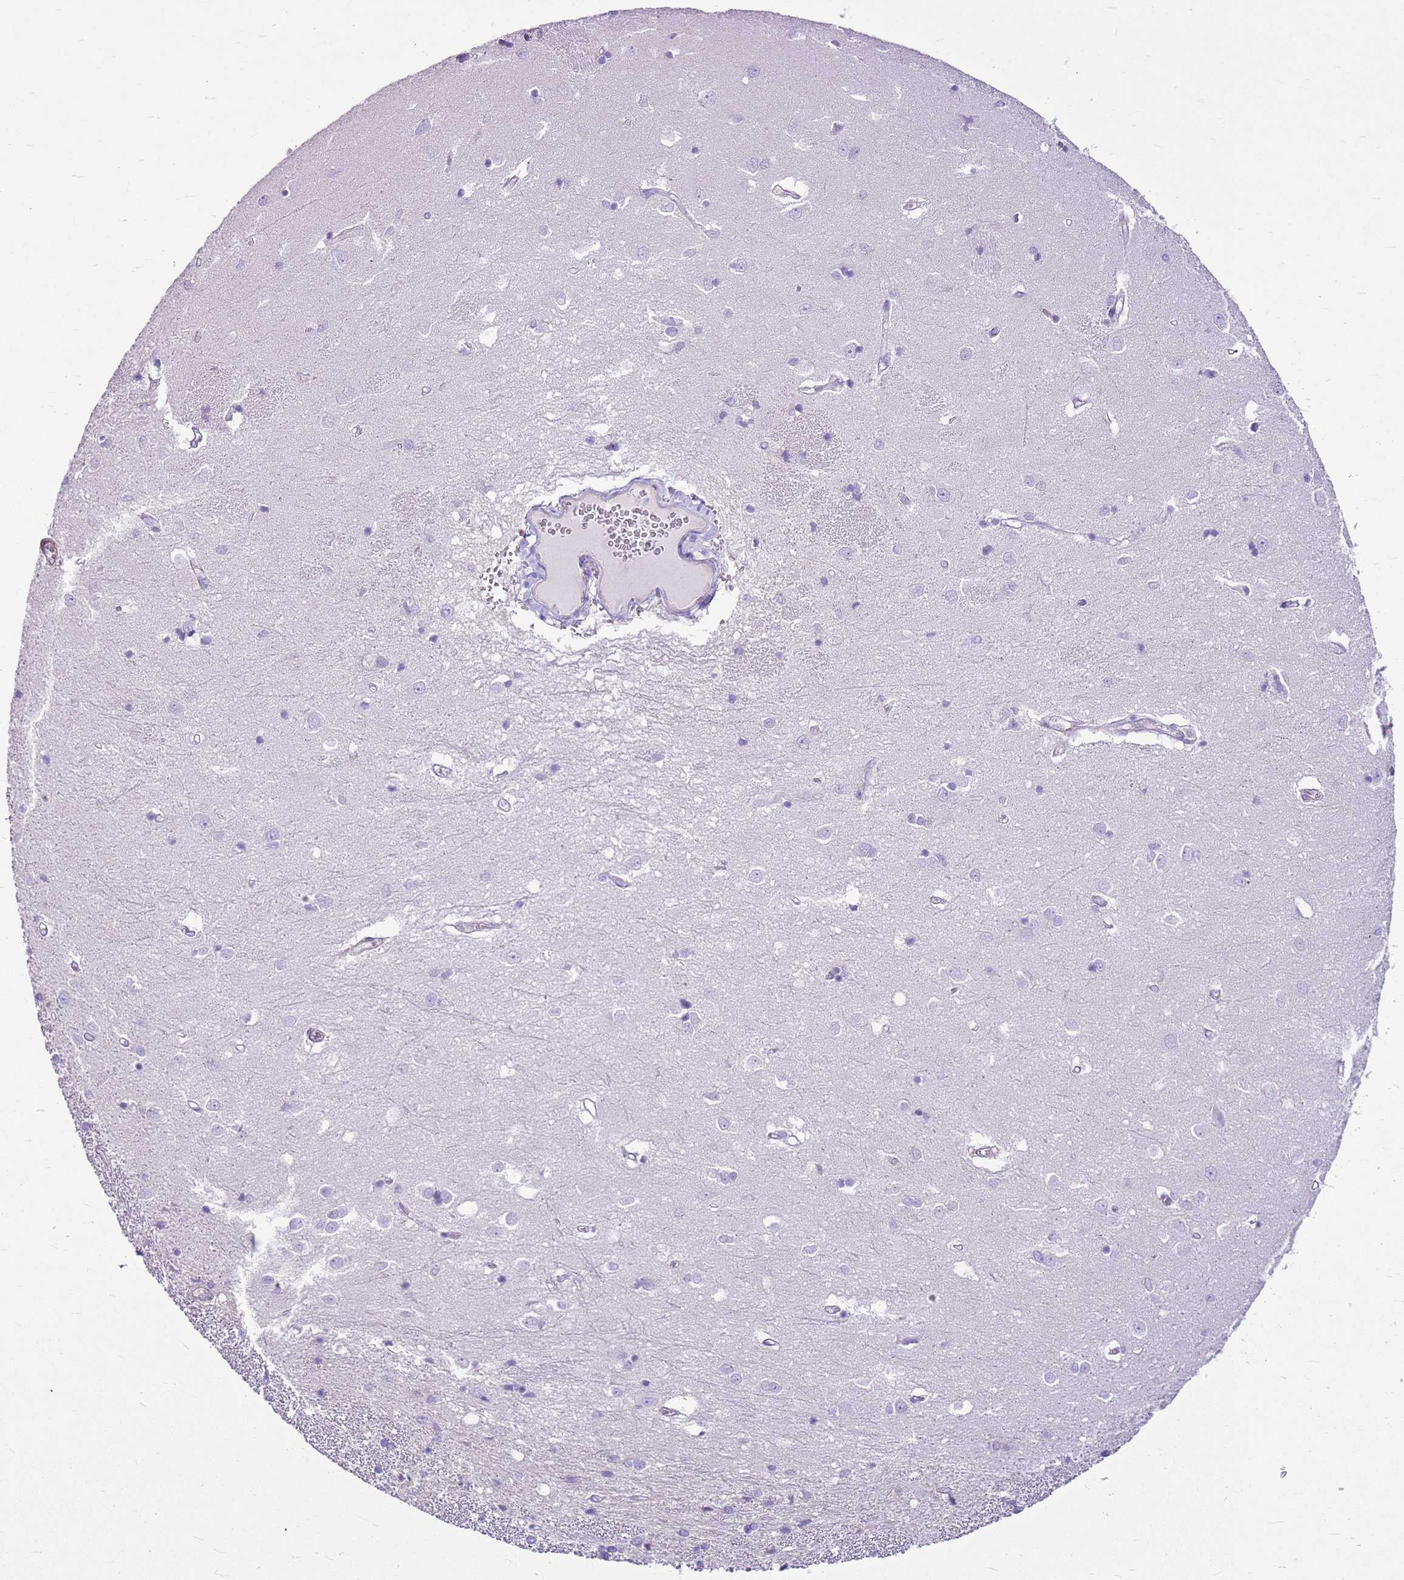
{"staining": {"intensity": "negative", "quantity": "none", "location": "none"}, "tissue": "caudate", "cell_type": "Glial cells", "image_type": "normal", "snomed": [{"axis": "morphology", "description": "Normal tissue, NOS"}, {"axis": "topography", "description": "Lateral ventricle wall"}], "caption": "High magnification brightfield microscopy of normal caudate stained with DAB (3,3'-diaminobenzidine) (brown) and counterstained with hematoxylin (blue): glial cells show no significant positivity. (DAB IHC, high magnification).", "gene": "HSPB1", "patient": {"sex": "male", "age": 37}}